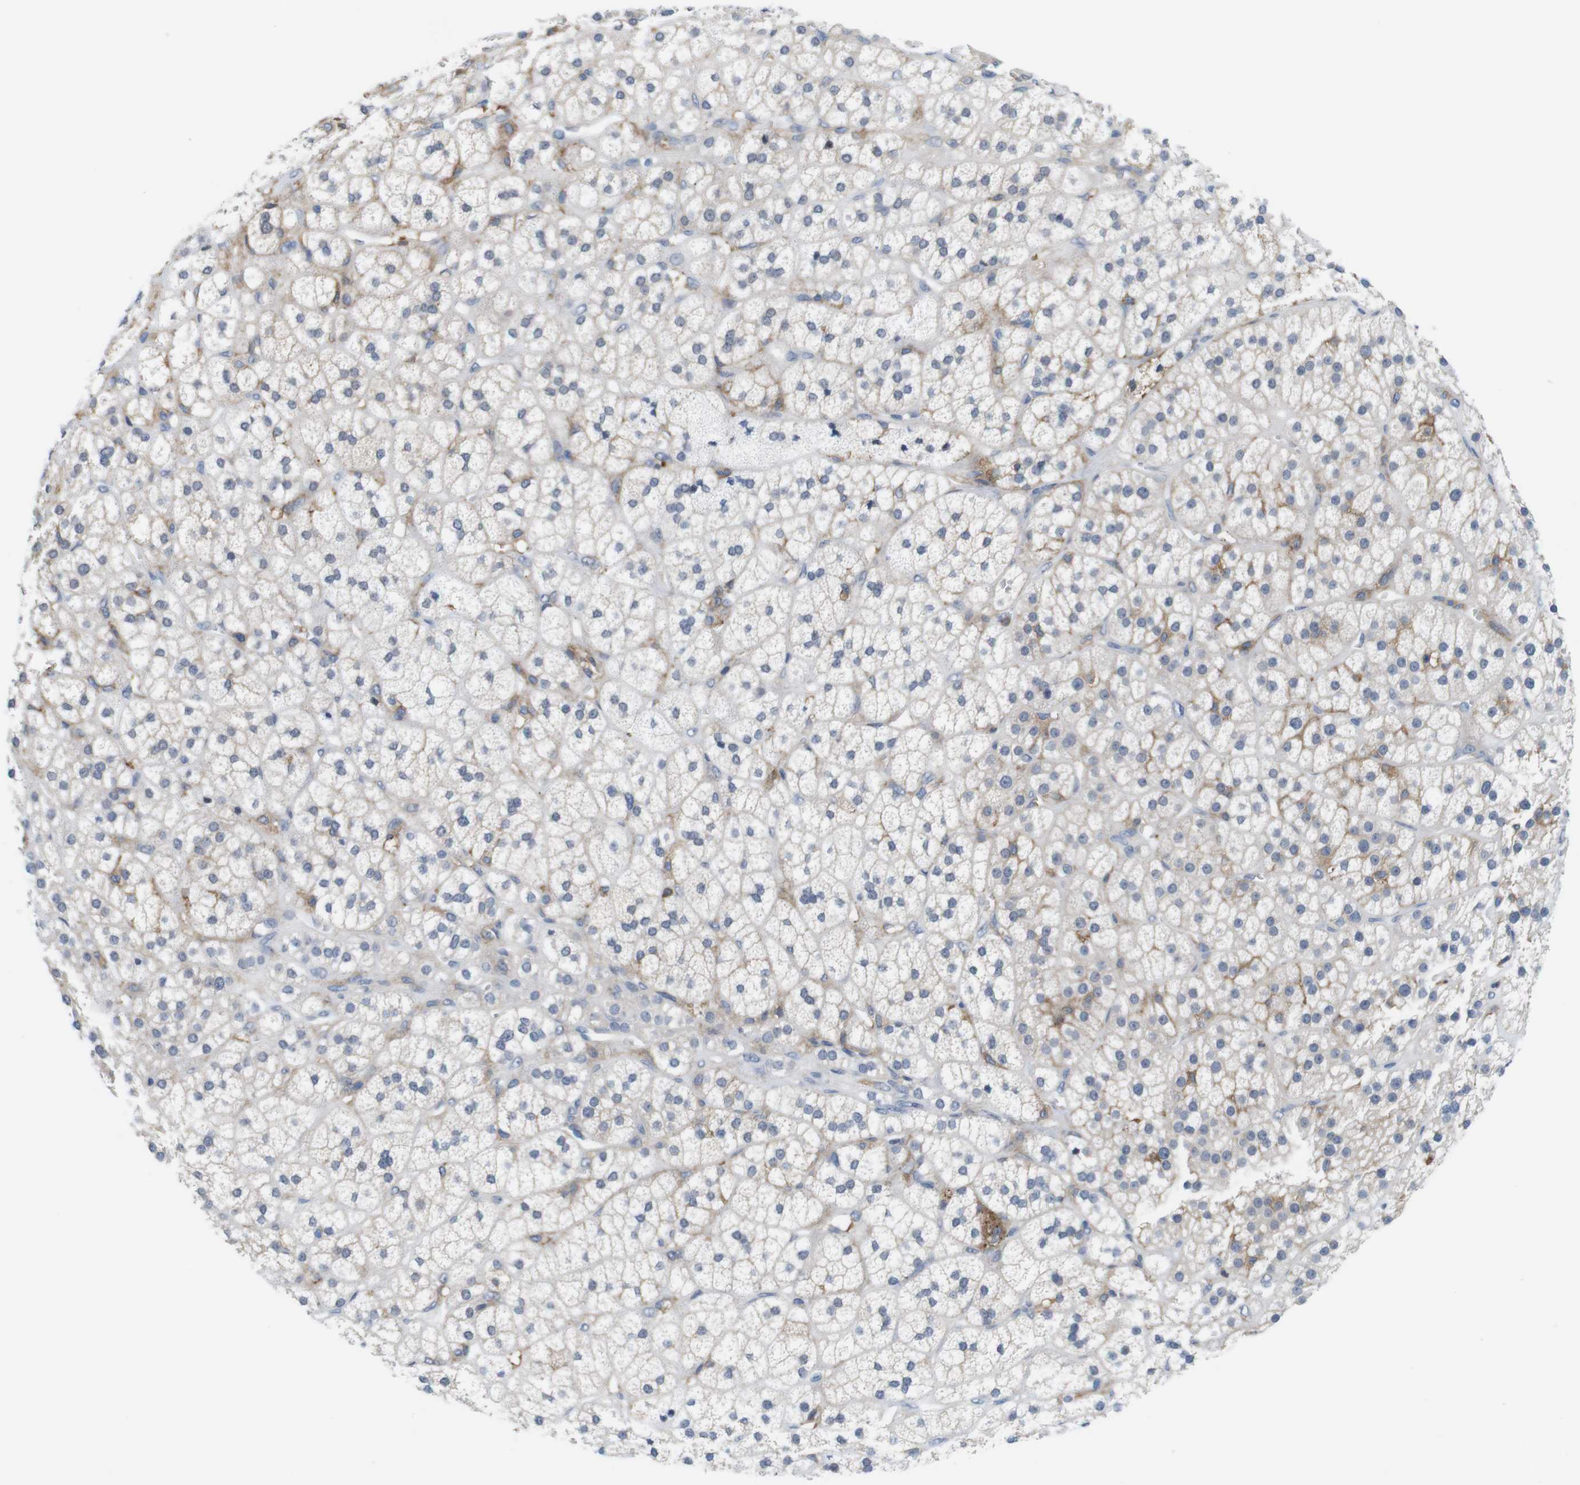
{"staining": {"intensity": "weak", "quantity": "25%-75%", "location": "cytoplasmic/membranous"}, "tissue": "adrenal gland", "cell_type": "Glandular cells", "image_type": "normal", "snomed": [{"axis": "morphology", "description": "Normal tissue, NOS"}, {"axis": "topography", "description": "Adrenal gland"}], "caption": "IHC (DAB (3,3'-diaminobenzidine)) staining of benign human adrenal gland shows weak cytoplasmic/membranous protein expression in approximately 25%-75% of glandular cells. The protein of interest is shown in brown color, while the nuclei are stained blue.", "gene": "CD300C", "patient": {"sex": "male", "age": 56}}